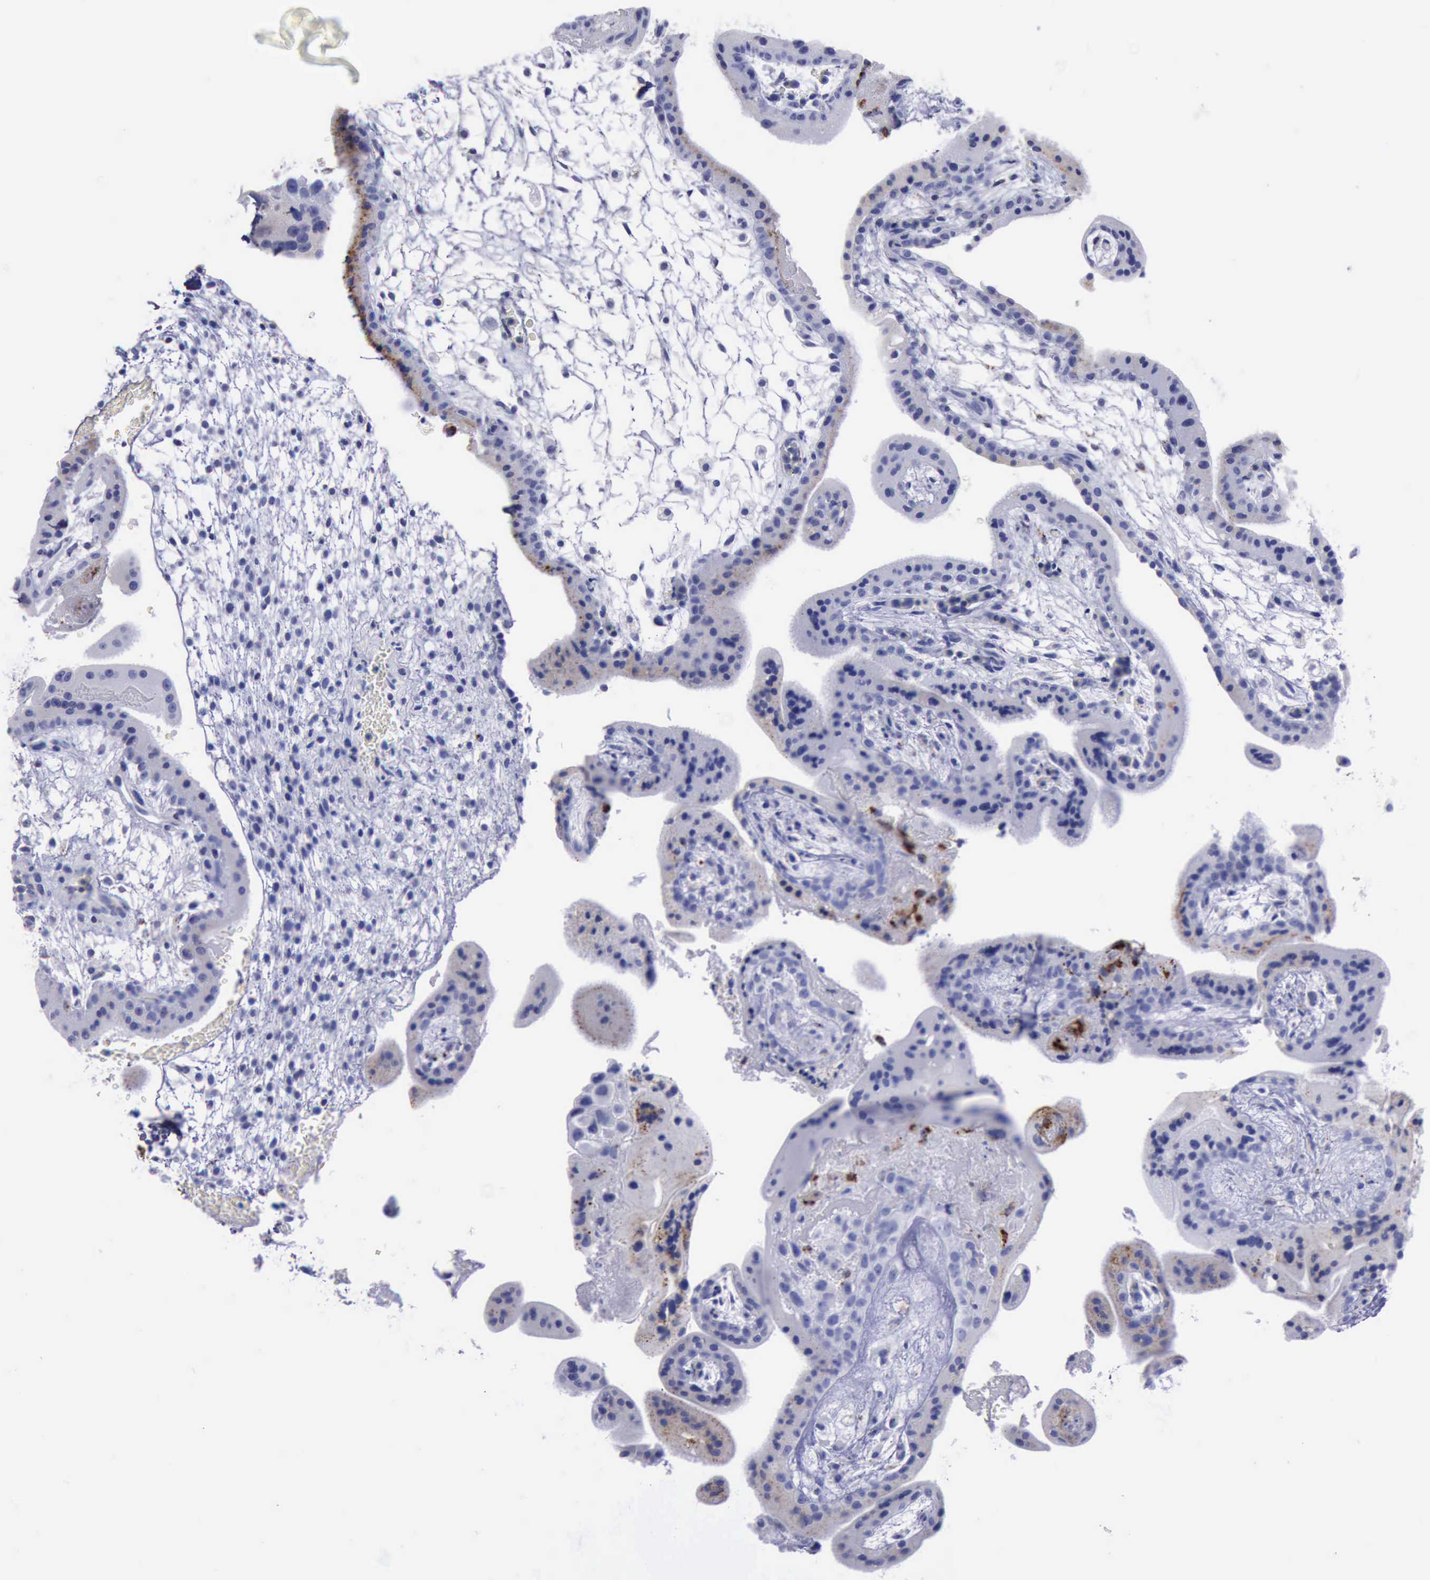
{"staining": {"intensity": "negative", "quantity": "none", "location": "none"}, "tissue": "placenta", "cell_type": "Decidual cells", "image_type": "normal", "snomed": [{"axis": "morphology", "description": "Normal tissue, NOS"}, {"axis": "topography", "description": "Placenta"}], "caption": "This is an immunohistochemistry histopathology image of unremarkable placenta. There is no expression in decidual cells.", "gene": "CTSD", "patient": {"sex": "female", "age": 35}}